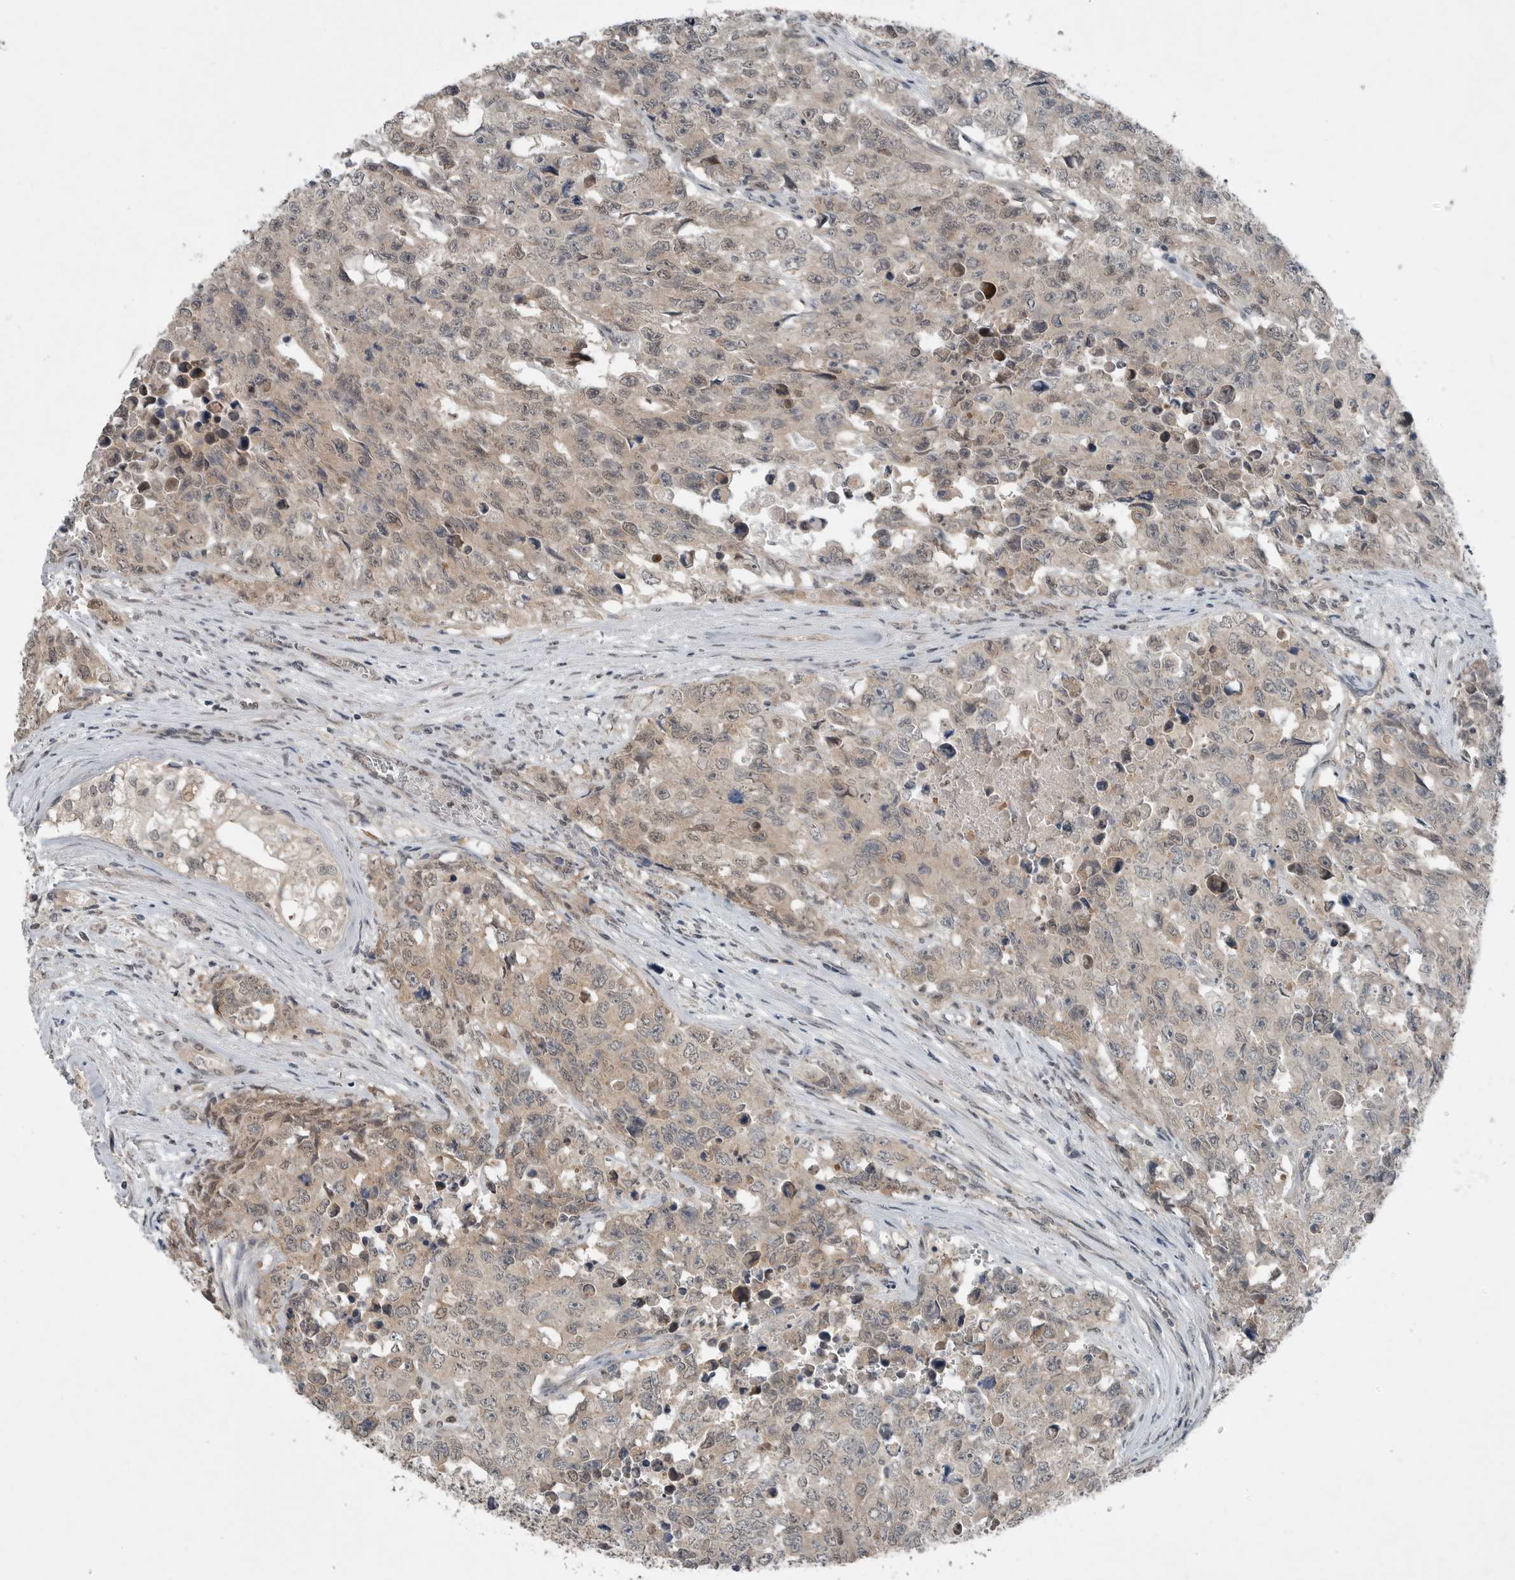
{"staining": {"intensity": "weak", "quantity": ">75%", "location": "cytoplasmic/membranous,nuclear"}, "tissue": "testis cancer", "cell_type": "Tumor cells", "image_type": "cancer", "snomed": [{"axis": "morphology", "description": "Carcinoma, Embryonal, NOS"}, {"axis": "topography", "description": "Testis"}], "caption": "Protein expression analysis of human testis cancer reveals weak cytoplasmic/membranous and nuclear staining in approximately >75% of tumor cells. The staining was performed using DAB (3,3'-diaminobenzidine) to visualize the protein expression in brown, while the nuclei were stained in blue with hematoxylin (Magnification: 20x).", "gene": "MFAP3L", "patient": {"sex": "male", "age": 28}}